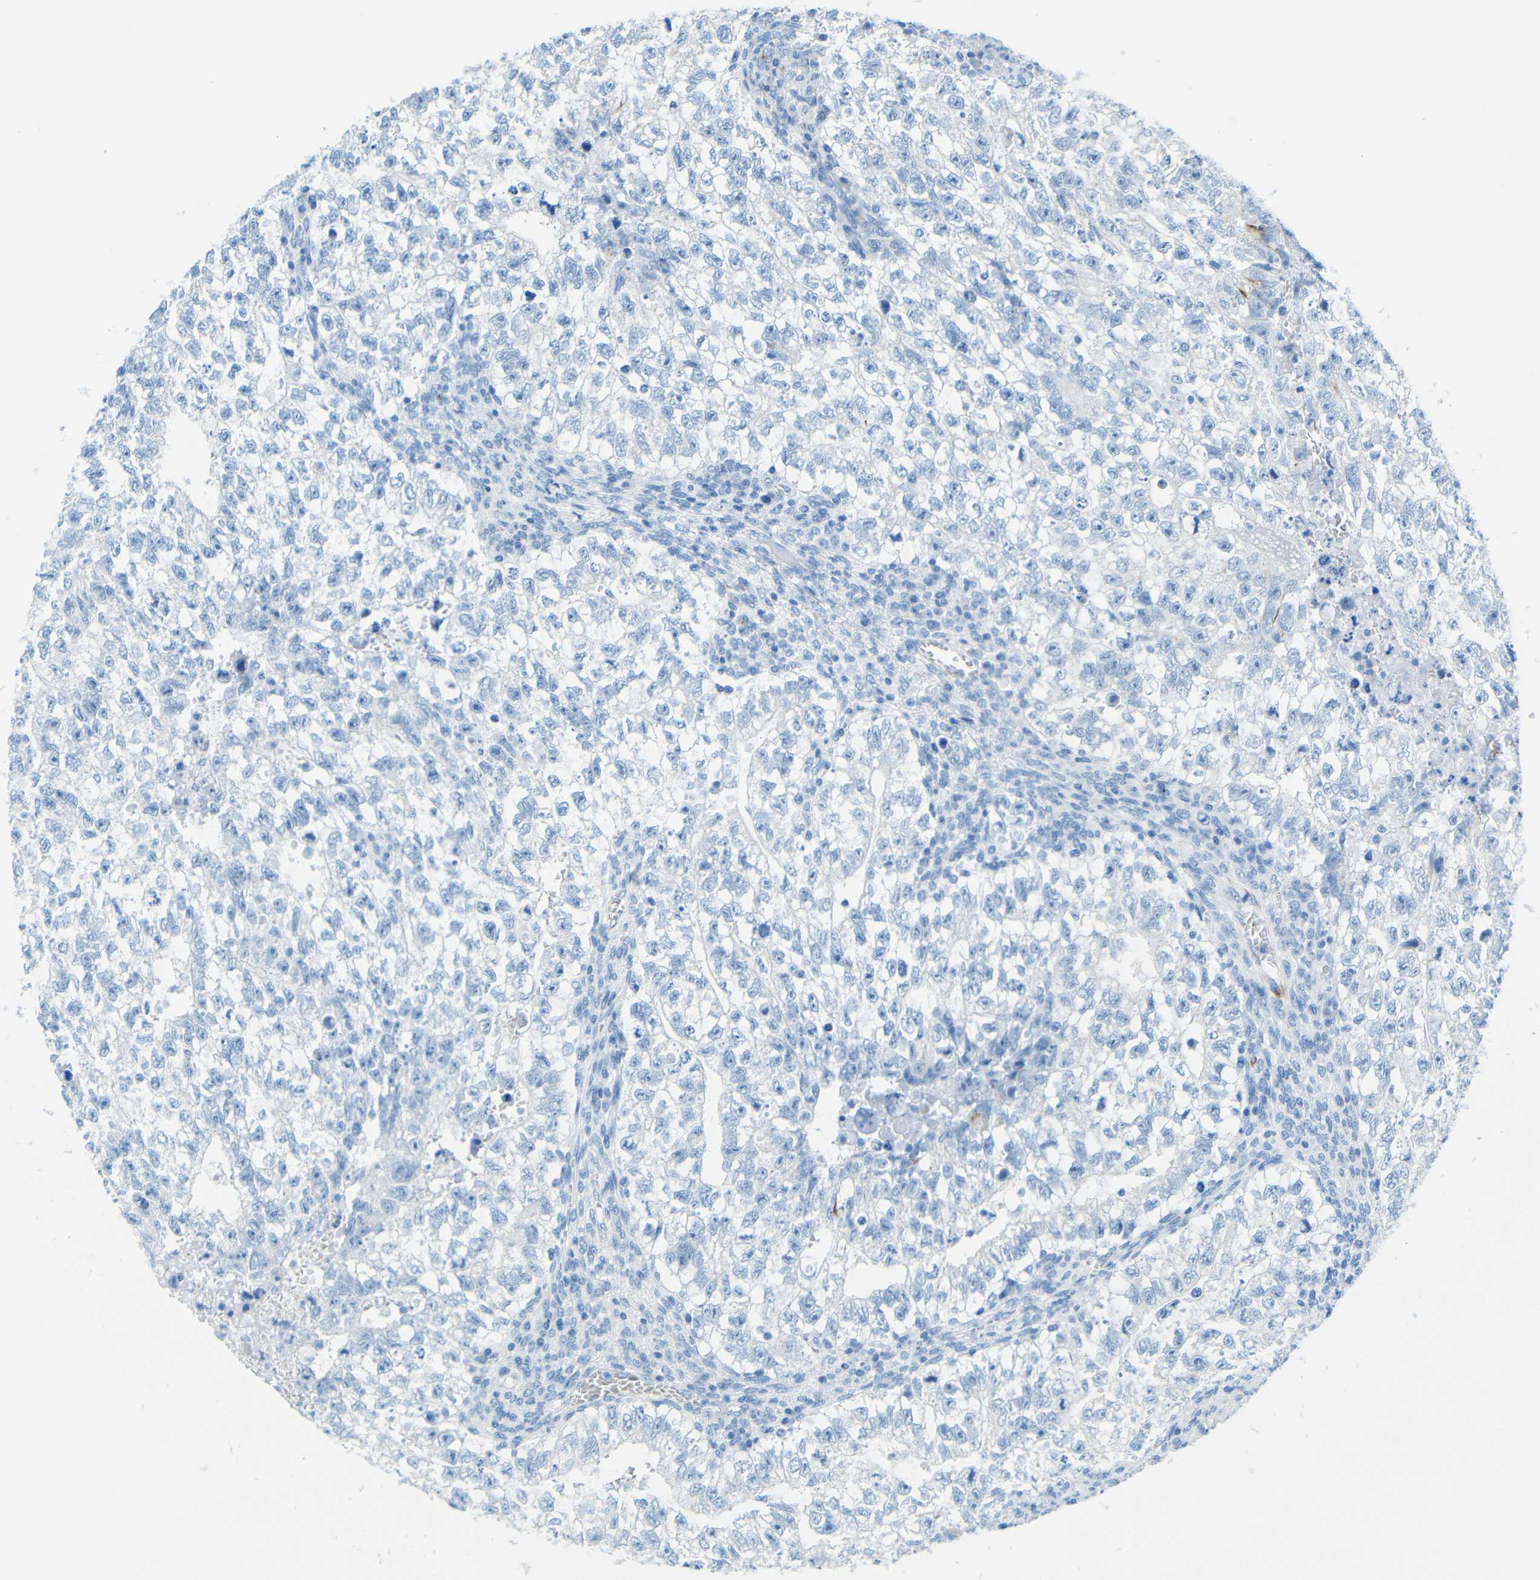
{"staining": {"intensity": "negative", "quantity": "none", "location": "none"}, "tissue": "testis cancer", "cell_type": "Tumor cells", "image_type": "cancer", "snomed": [{"axis": "morphology", "description": "Seminoma, NOS"}, {"axis": "morphology", "description": "Carcinoma, Embryonal, NOS"}, {"axis": "topography", "description": "Testis"}], "caption": "Tumor cells show no significant expression in testis cancer (embryonal carcinoma).", "gene": "TUBB4B", "patient": {"sex": "male", "age": 38}}